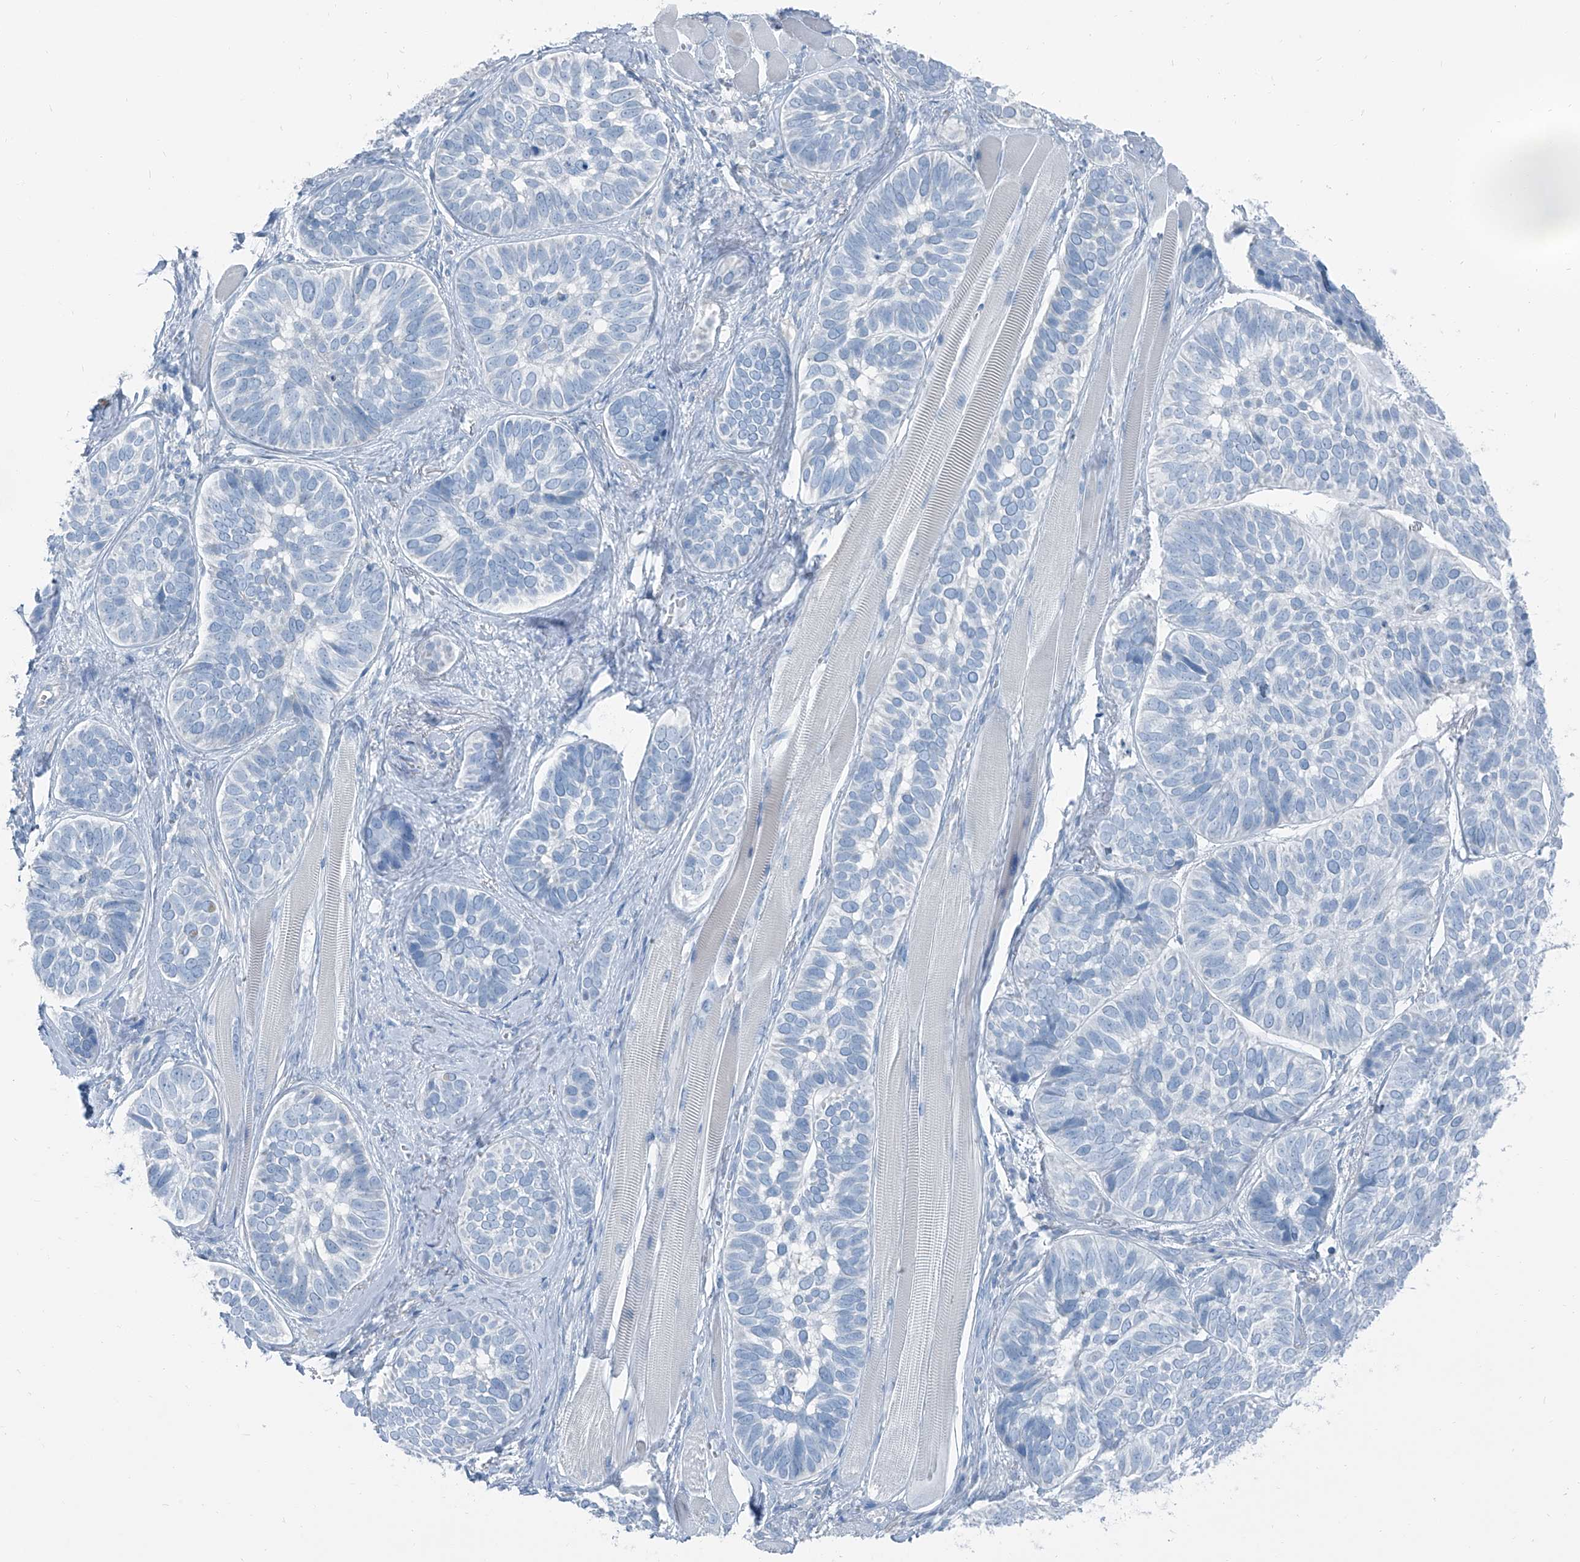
{"staining": {"intensity": "negative", "quantity": "none", "location": "none"}, "tissue": "skin cancer", "cell_type": "Tumor cells", "image_type": "cancer", "snomed": [{"axis": "morphology", "description": "Basal cell carcinoma"}, {"axis": "topography", "description": "Skin"}], "caption": "Protein analysis of basal cell carcinoma (skin) displays no significant expression in tumor cells. Nuclei are stained in blue.", "gene": "RGN", "patient": {"sex": "male", "age": 62}}